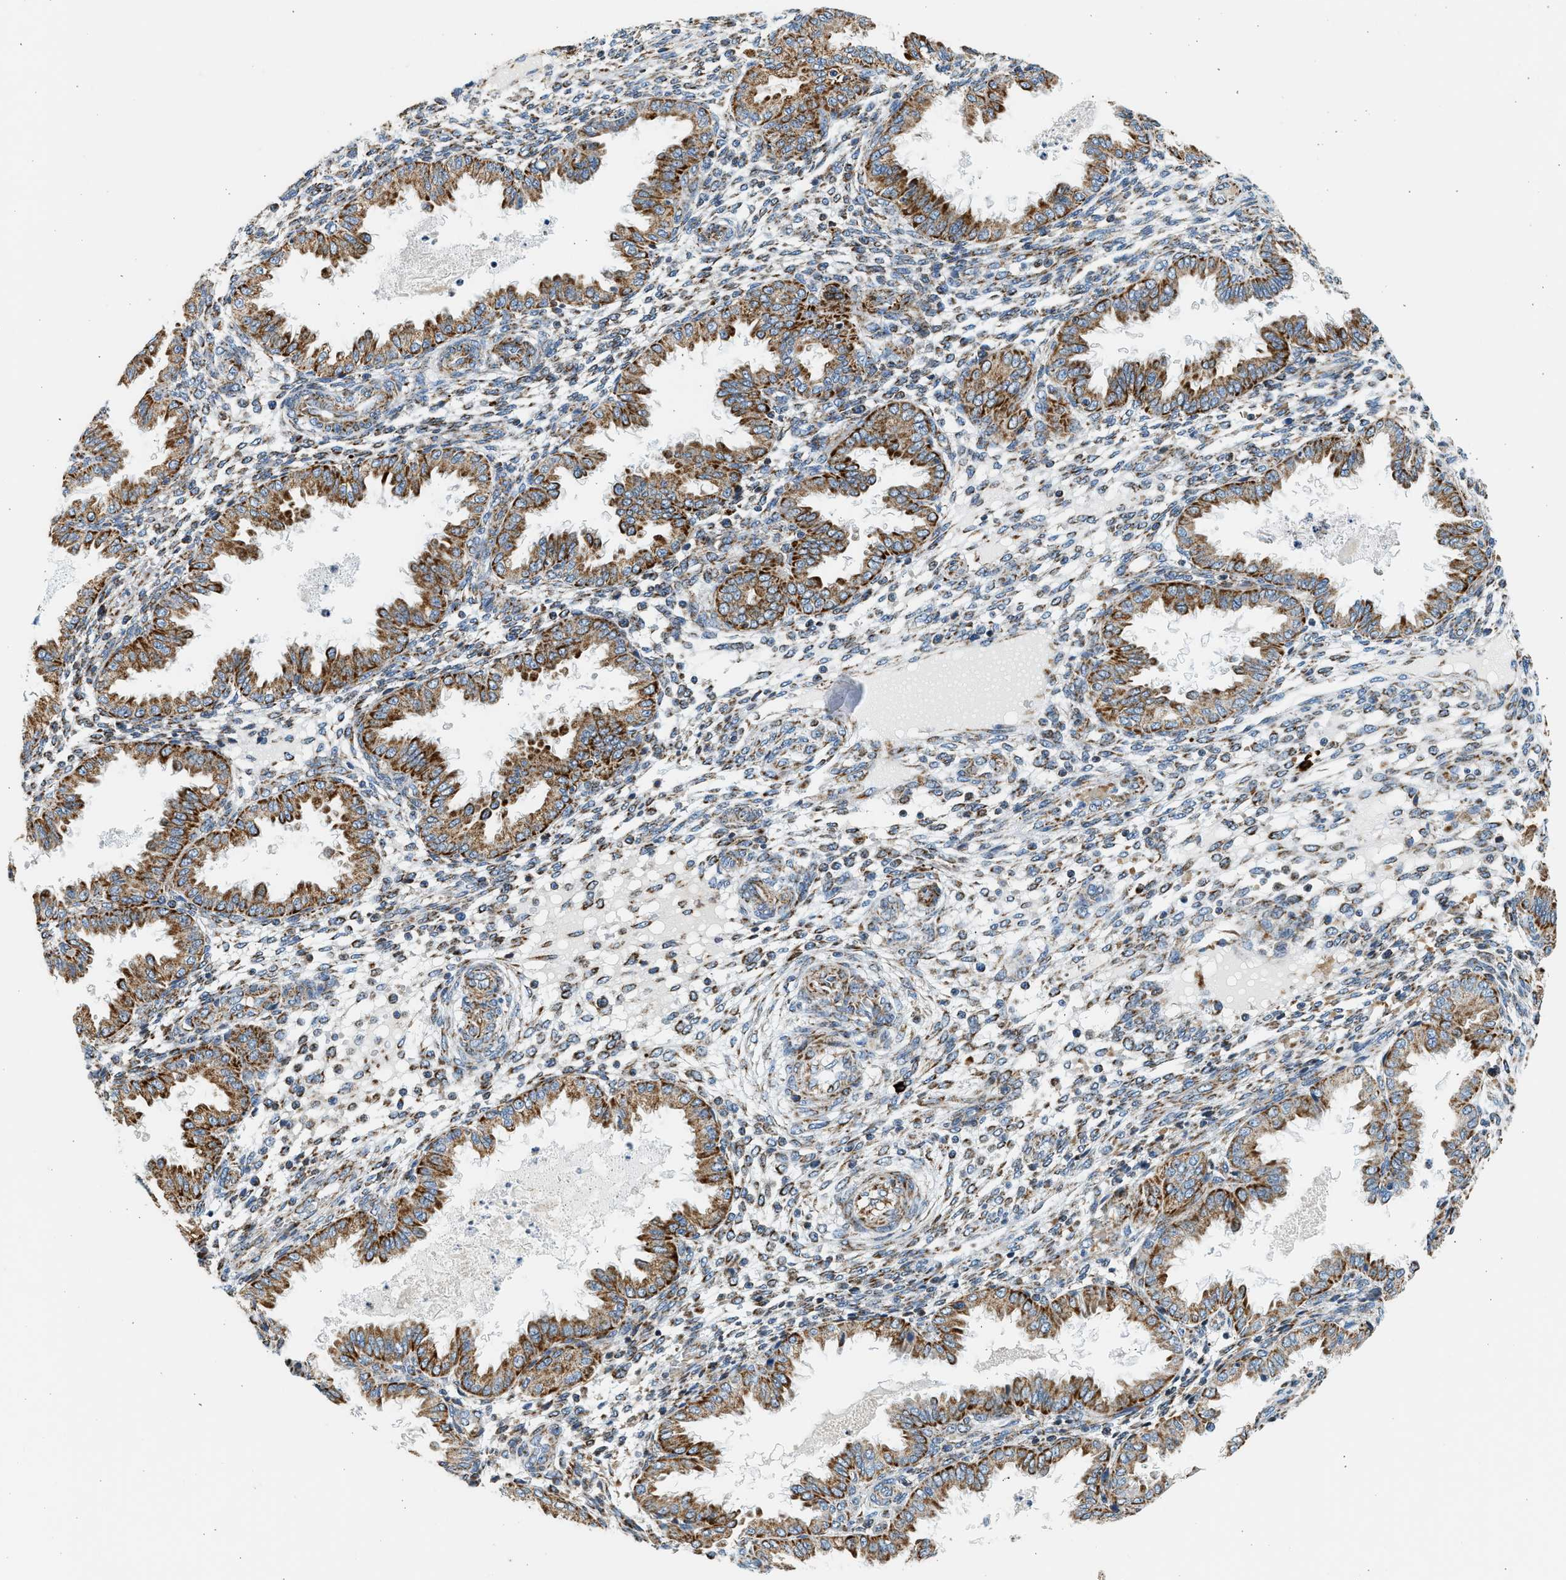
{"staining": {"intensity": "moderate", "quantity": "25%-75%", "location": "cytoplasmic/membranous"}, "tissue": "endometrium", "cell_type": "Cells in endometrial stroma", "image_type": "normal", "snomed": [{"axis": "morphology", "description": "Normal tissue, NOS"}, {"axis": "topography", "description": "Endometrium"}], "caption": "Brown immunohistochemical staining in benign human endometrium shows moderate cytoplasmic/membranous expression in approximately 25%-75% of cells in endometrial stroma. (DAB IHC with brightfield microscopy, high magnification).", "gene": "KCNMB3", "patient": {"sex": "female", "age": 33}}